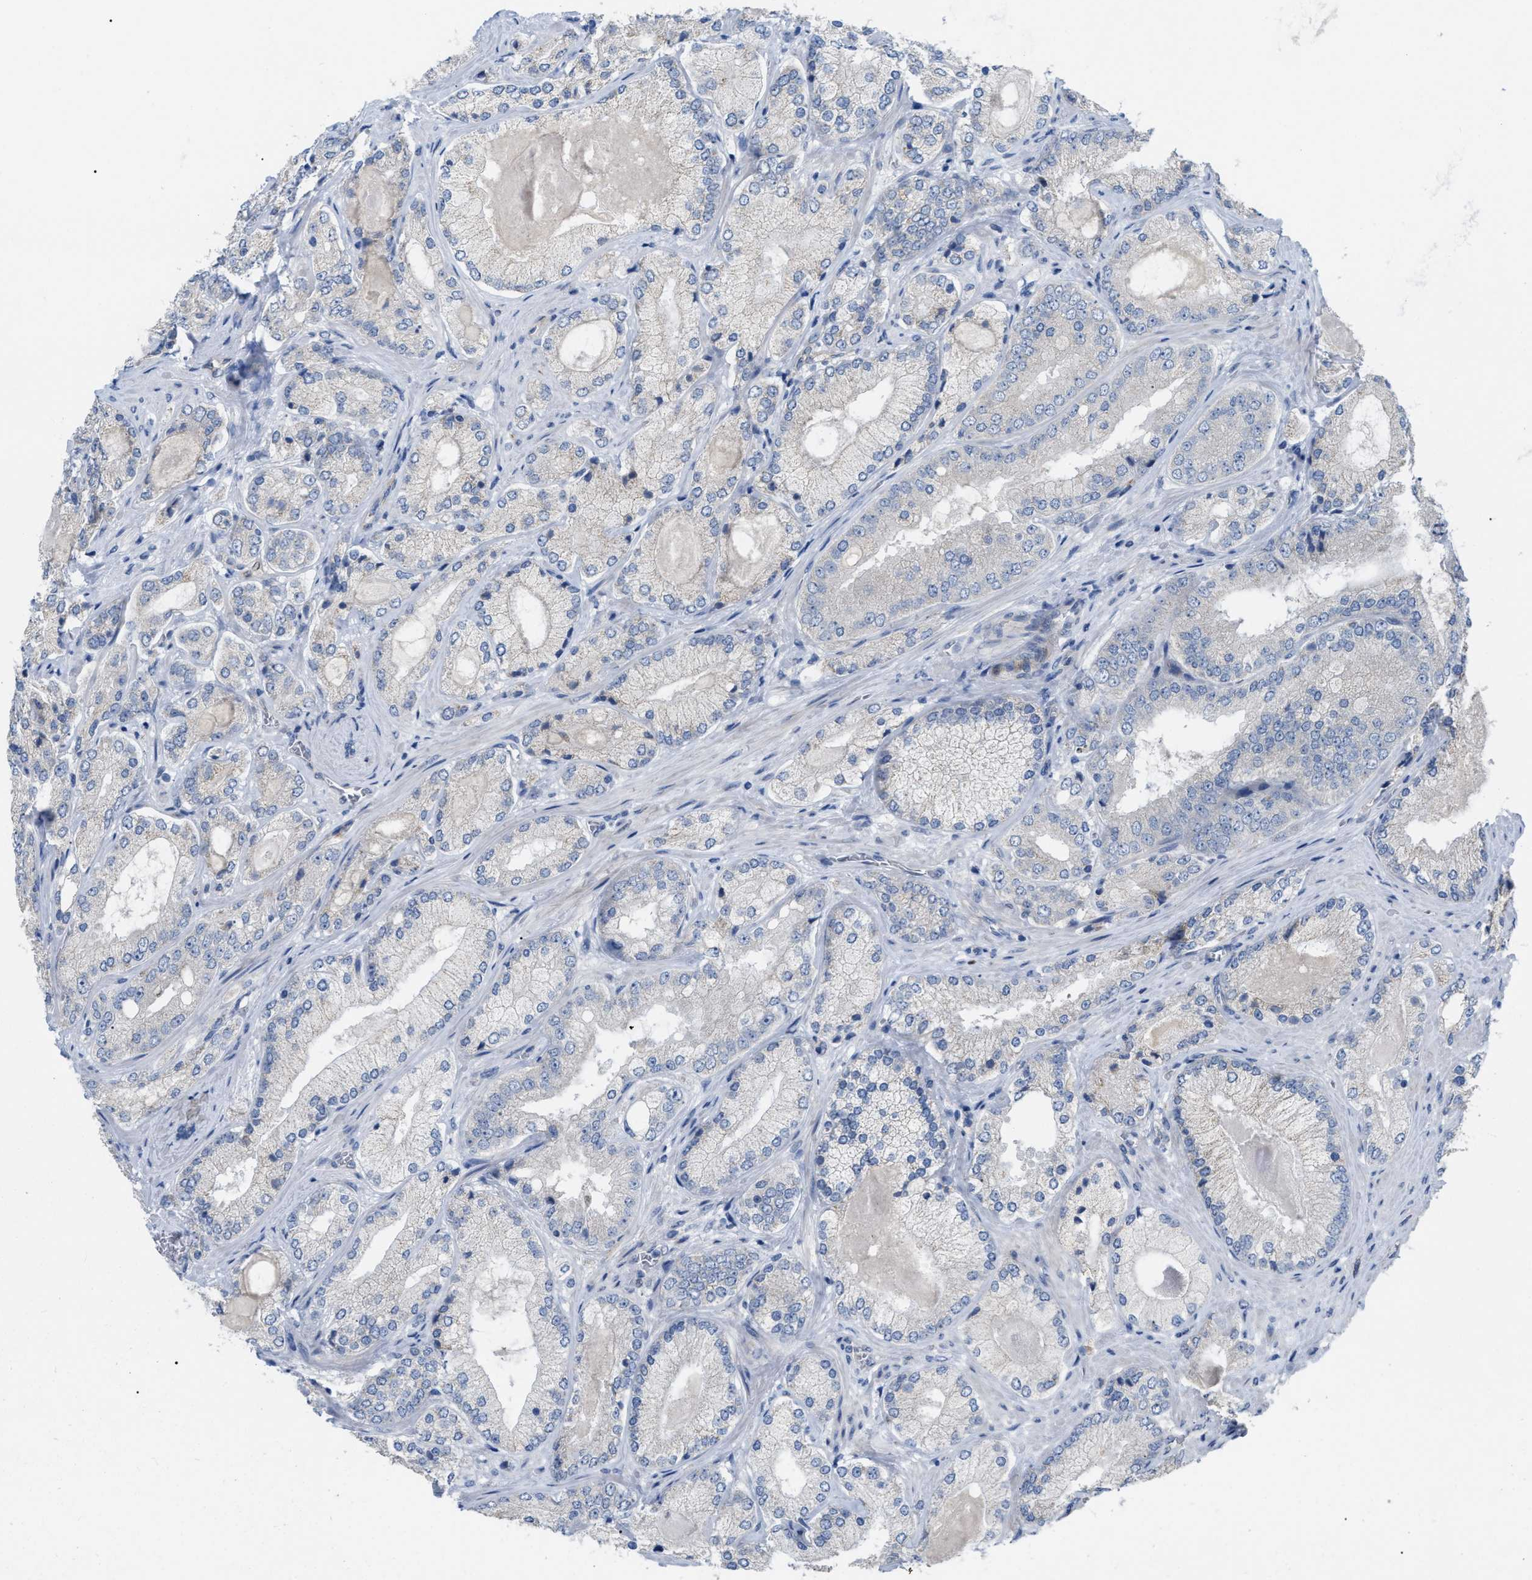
{"staining": {"intensity": "negative", "quantity": "none", "location": "none"}, "tissue": "prostate cancer", "cell_type": "Tumor cells", "image_type": "cancer", "snomed": [{"axis": "morphology", "description": "Adenocarcinoma, Low grade"}, {"axis": "topography", "description": "Prostate"}], "caption": "This is a photomicrograph of immunohistochemistry staining of prostate adenocarcinoma (low-grade), which shows no staining in tumor cells. (DAB (3,3'-diaminobenzidine) immunohistochemistry (IHC) visualized using brightfield microscopy, high magnification).", "gene": "DHX58", "patient": {"sex": "male", "age": 65}}